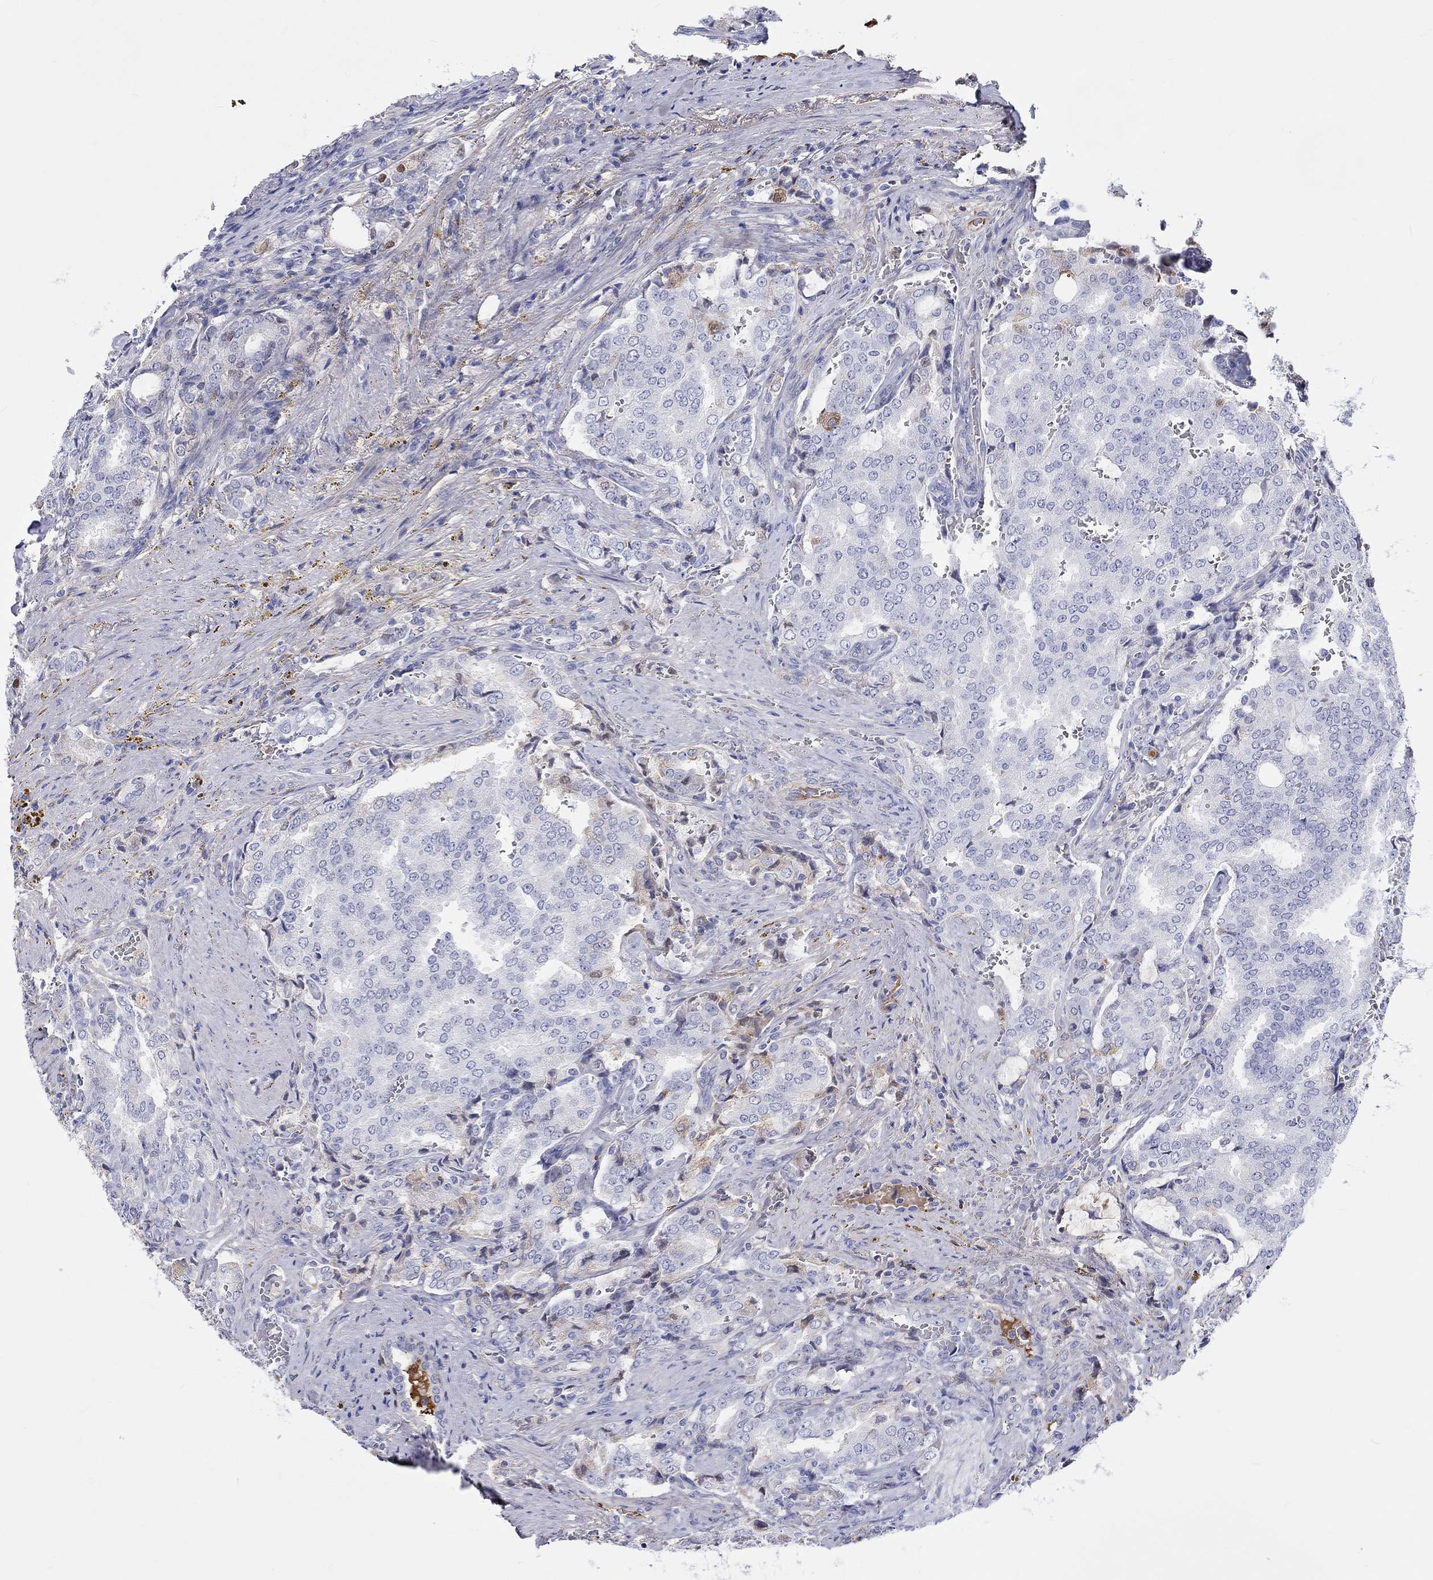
{"staining": {"intensity": "negative", "quantity": "none", "location": "none"}, "tissue": "prostate cancer", "cell_type": "Tumor cells", "image_type": "cancer", "snomed": [{"axis": "morphology", "description": "Adenocarcinoma, NOS"}, {"axis": "topography", "description": "Prostate"}], "caption": "The IHC image has no significant positivity in tumor cells of prostate adenocarcinoma tissue.", "gene": "CDY2B", "patient": {"sex": "male", "age": 65}}